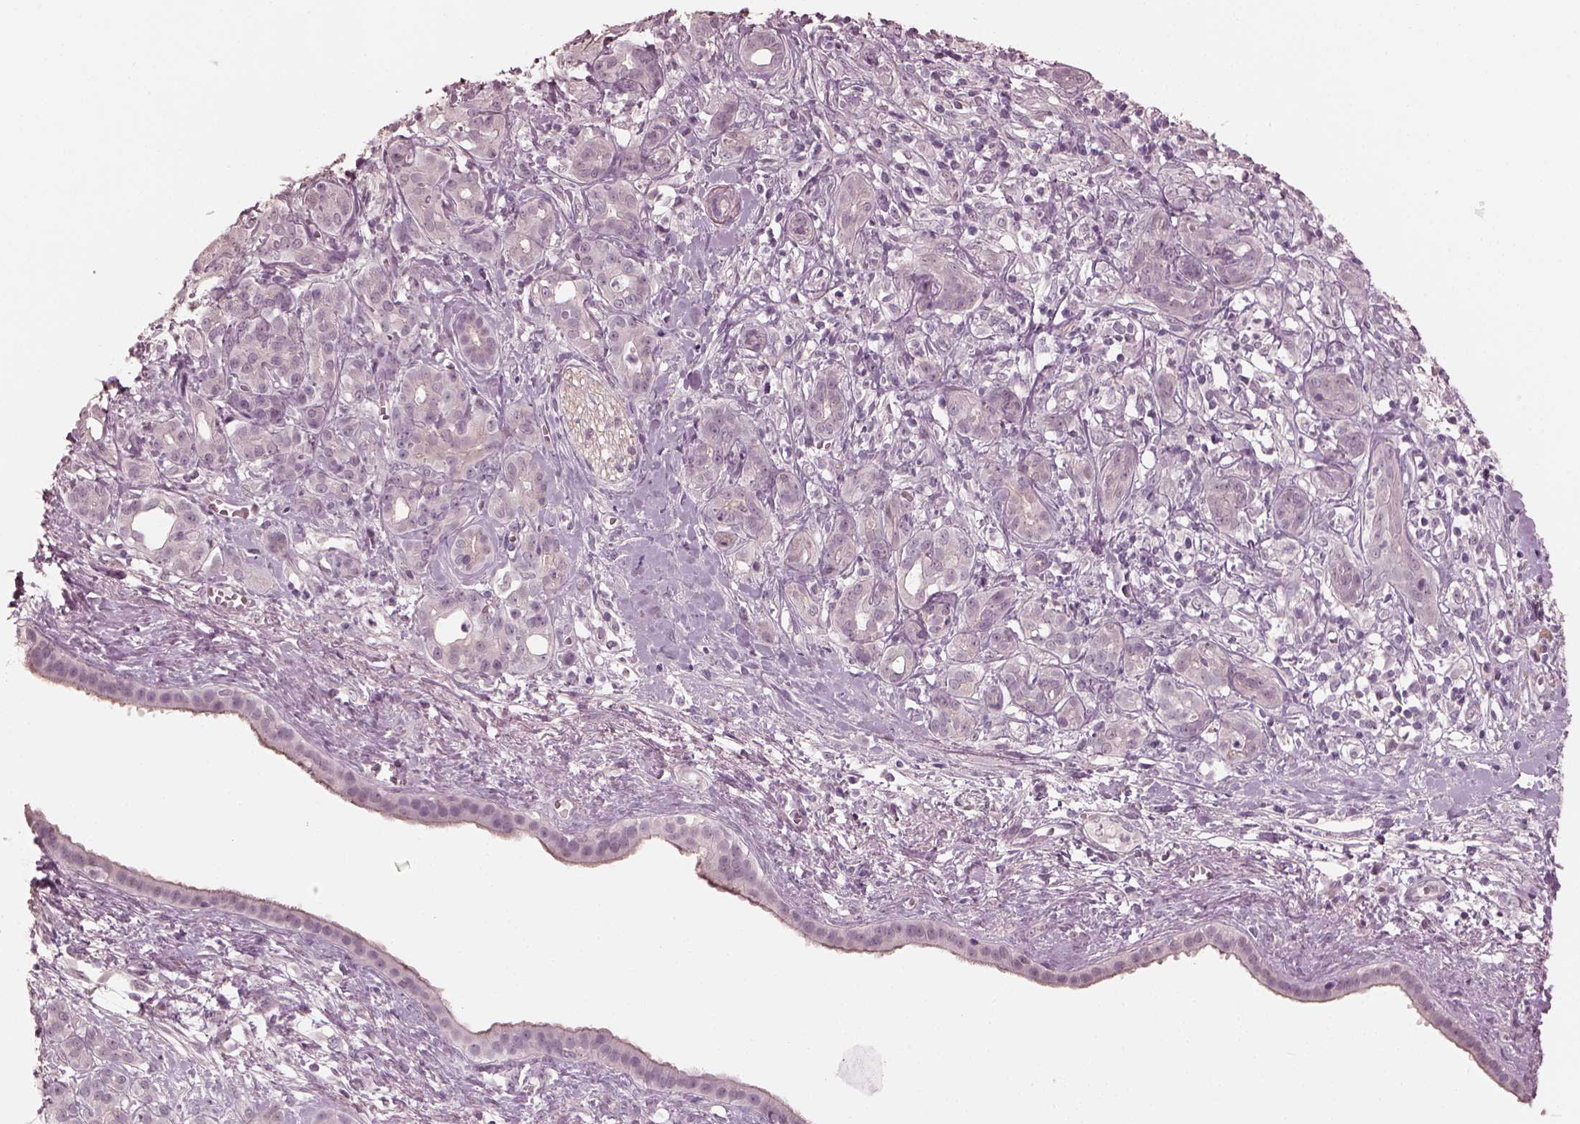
{"staining": {"intensity": "negative", "quantity": "none", "location": "none"}, "tissue": "pancreatic cancer", "cell_type": "Tumor cells", "image_type": "cancer", "snomed": [{"axis": "morphology", "description": "Adenocarcinoma, NOS"}, {"axis": "topography", "description": "Pancreas"}], "caption": "High magnification brightfield microscopy of pancreatic cancer (adenocarcinoma) stained with DAB (3,3'-diaminobenzidine) (brown) and counterstained with hematoxylin (blue): tumor cells show no significant expression. (Stains: DAB IHC with hematoxylin counter stain, Microscopy: brightfield microscopy at high magnification).", "gene": "OPTC", "patient": {"sex": "male", "age": 61}}